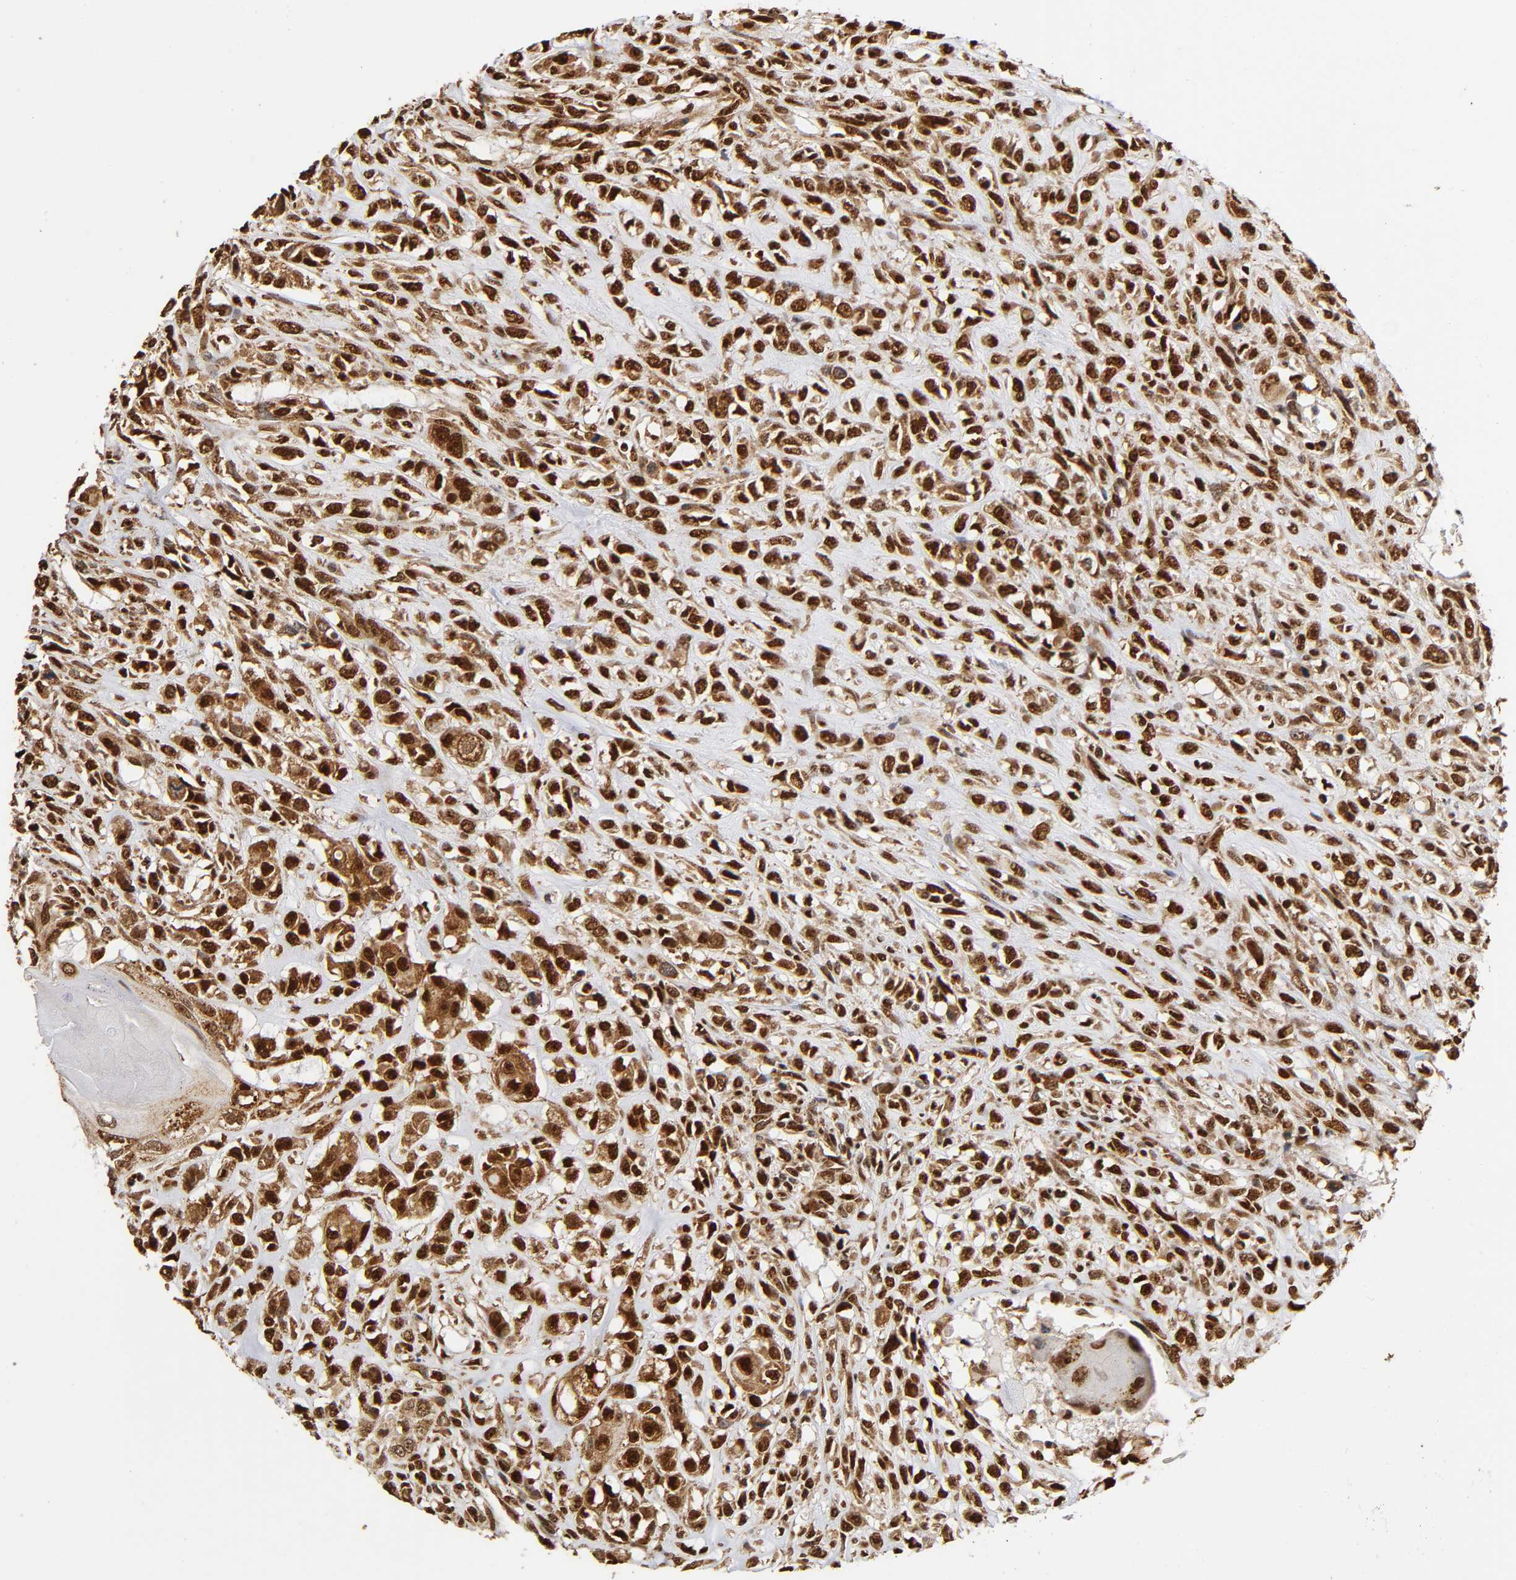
{"staining": {"intensity": "strong", "quantity": ">75%", "location": "cytoplasmic/membranous,nuclear"}, "tissue": "head and neck cancer", "cell_type": "Tumor cells", "image_type": "cancer", "snomed": [{"axis": "morphology", "description": "Necrosis, NOS"}, {"axis": "morphology", "description": "Neoplasm, malignant, NOS"}, {"axis": "topography", "description": "Salivary gland"}, {"axis": "topography", "description": "Head-Neck"}], "caption": "DAB immunohistochemical staining of head and neck malignant neoplasm demonstrates strong cytoplasmic/membranous and nuclear protein expression in approximately >75% of tumor cells. (DAB IHC with brightfield microscopy, high magnification).", "gene": "RNF122", "patient": {"sex": "male", "age": 43}}